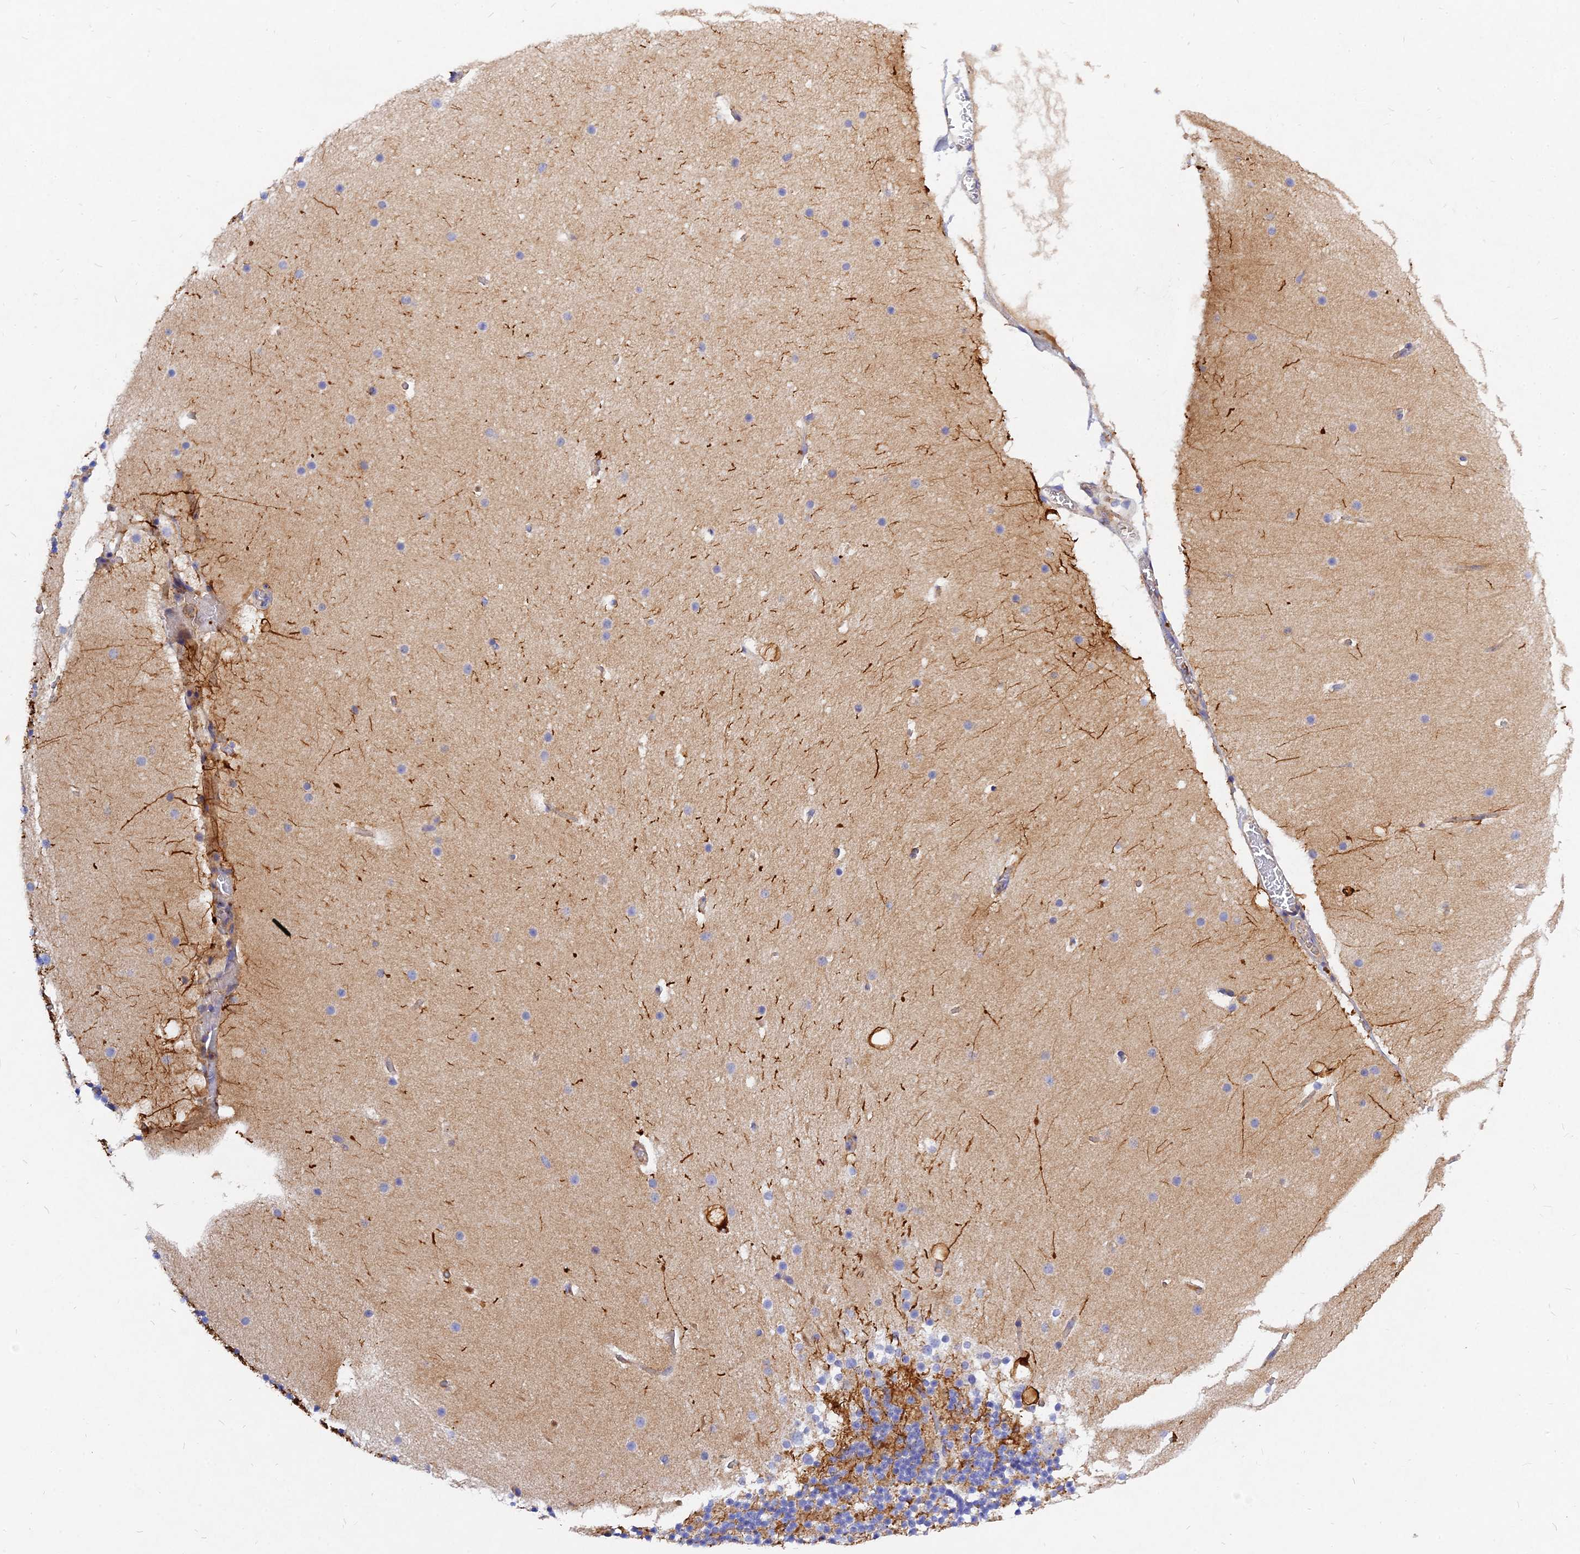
{"staining": {"intensity": "negative", "quantity": "none", "location": "none"}, "tissue": "cerebellum", "cell_type": "Cells in granular layer", "image_type": "normal", "snomed": [{"axis": "morphology", "description": "Normal tissue, NOS"}, {"axis": "topography", "description": "Cerebellum"}], "caption": "Immunohistochemistry image of unremarkable cerebellum stained for a protein (brown), which shows no positivity in cells in granular layer.", "gene": "MROH1", "patient": {"sex": "male", "age": 57}}